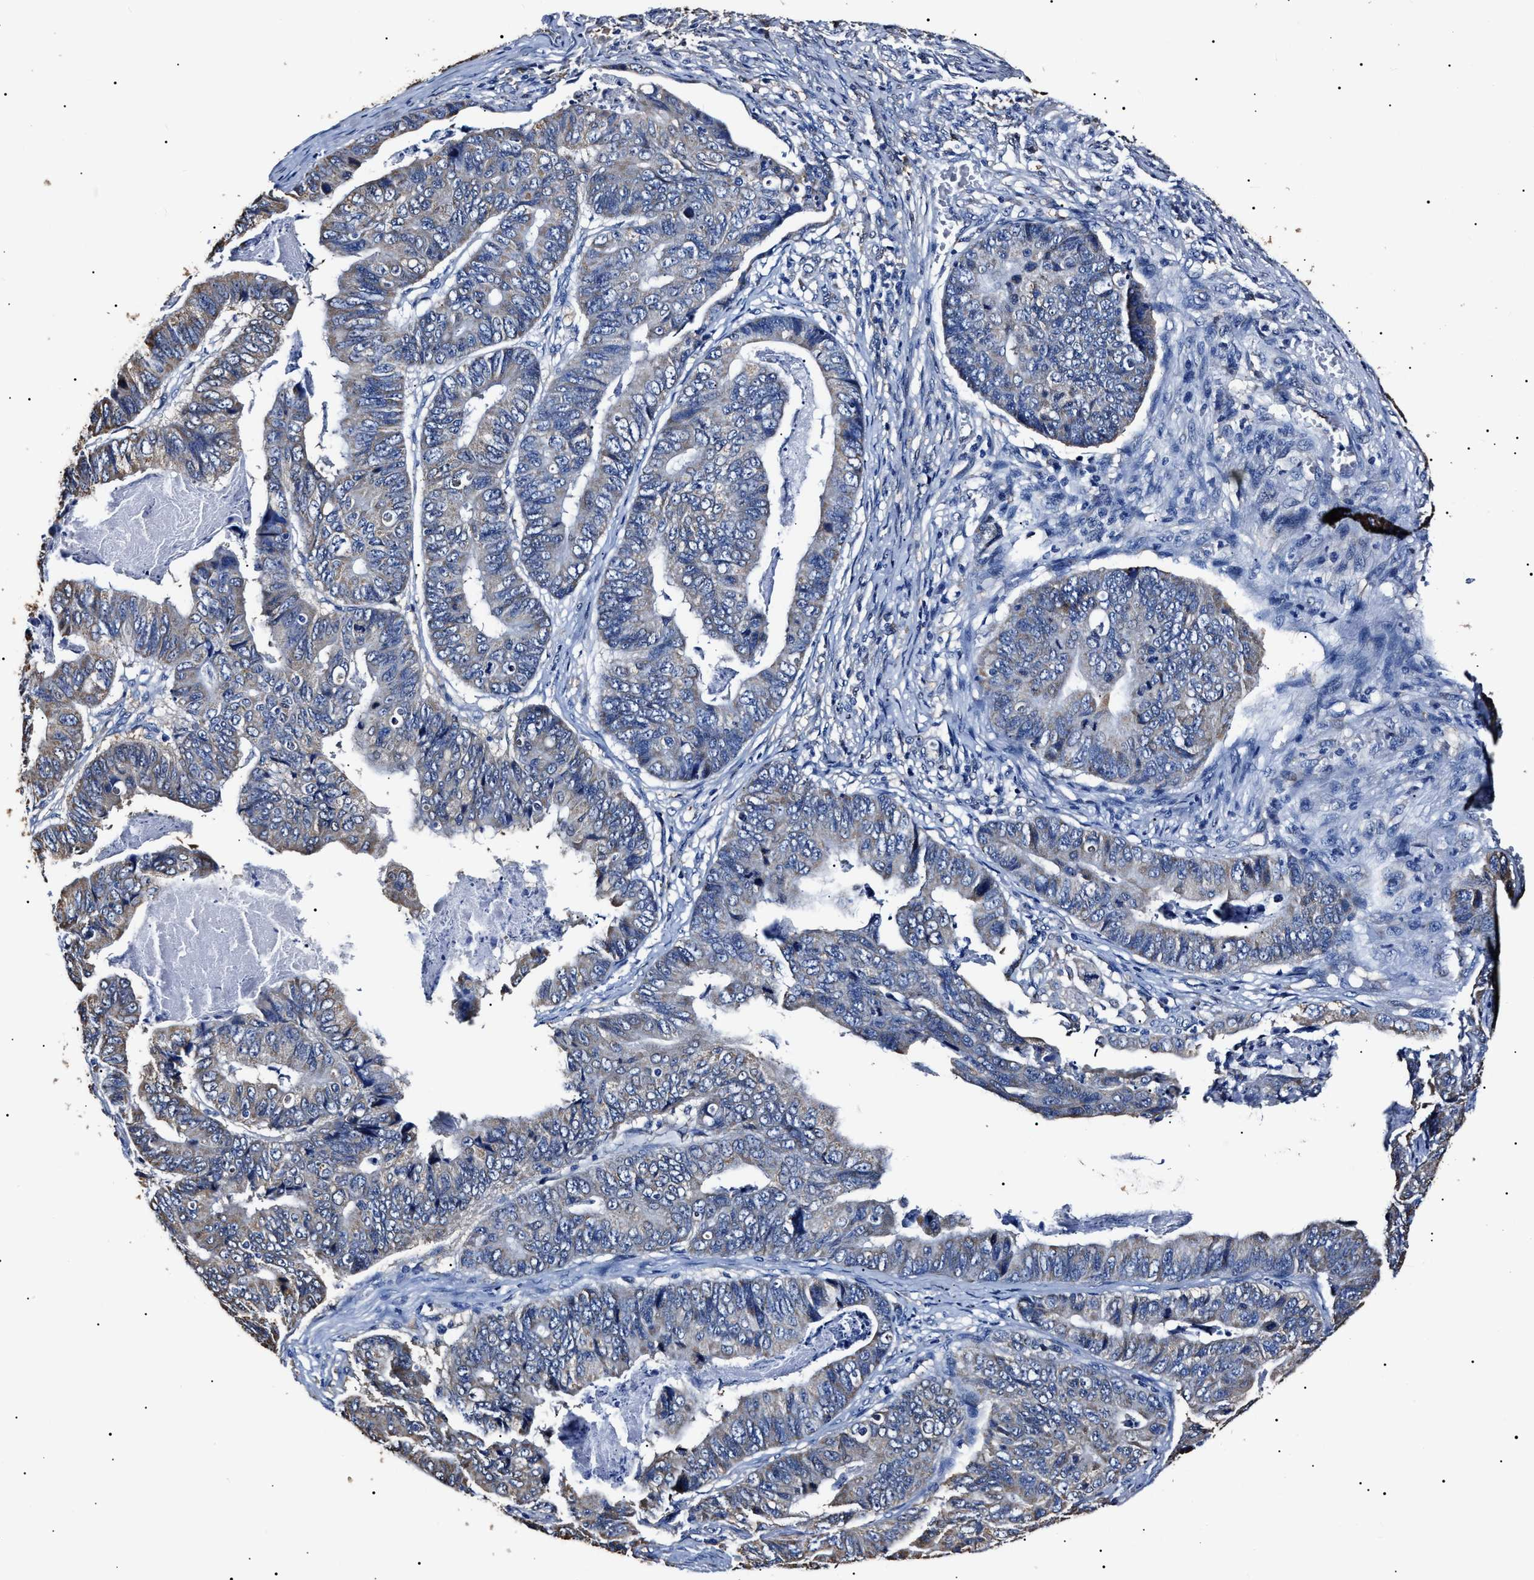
{"staining": {"intensity": "weak", "quantity": "<25%", "location": "cytoplasmic/membranous"}, "tissue": "stomach cancer", "cell_type": "Tumor cells", "image_type": "cancer", "snomed": [{"axis": "morphology", "description": "Adenocarcinoma, NOS"}, {"axis": "topography", "description": "Stomach, lower"}], "caption": "The micrograph shows no staining of tumor cells in stomach cancer (adenocarcinoma).", "gene": "ALDH1A1", "patient": {"sex": "male", "age": 77}}